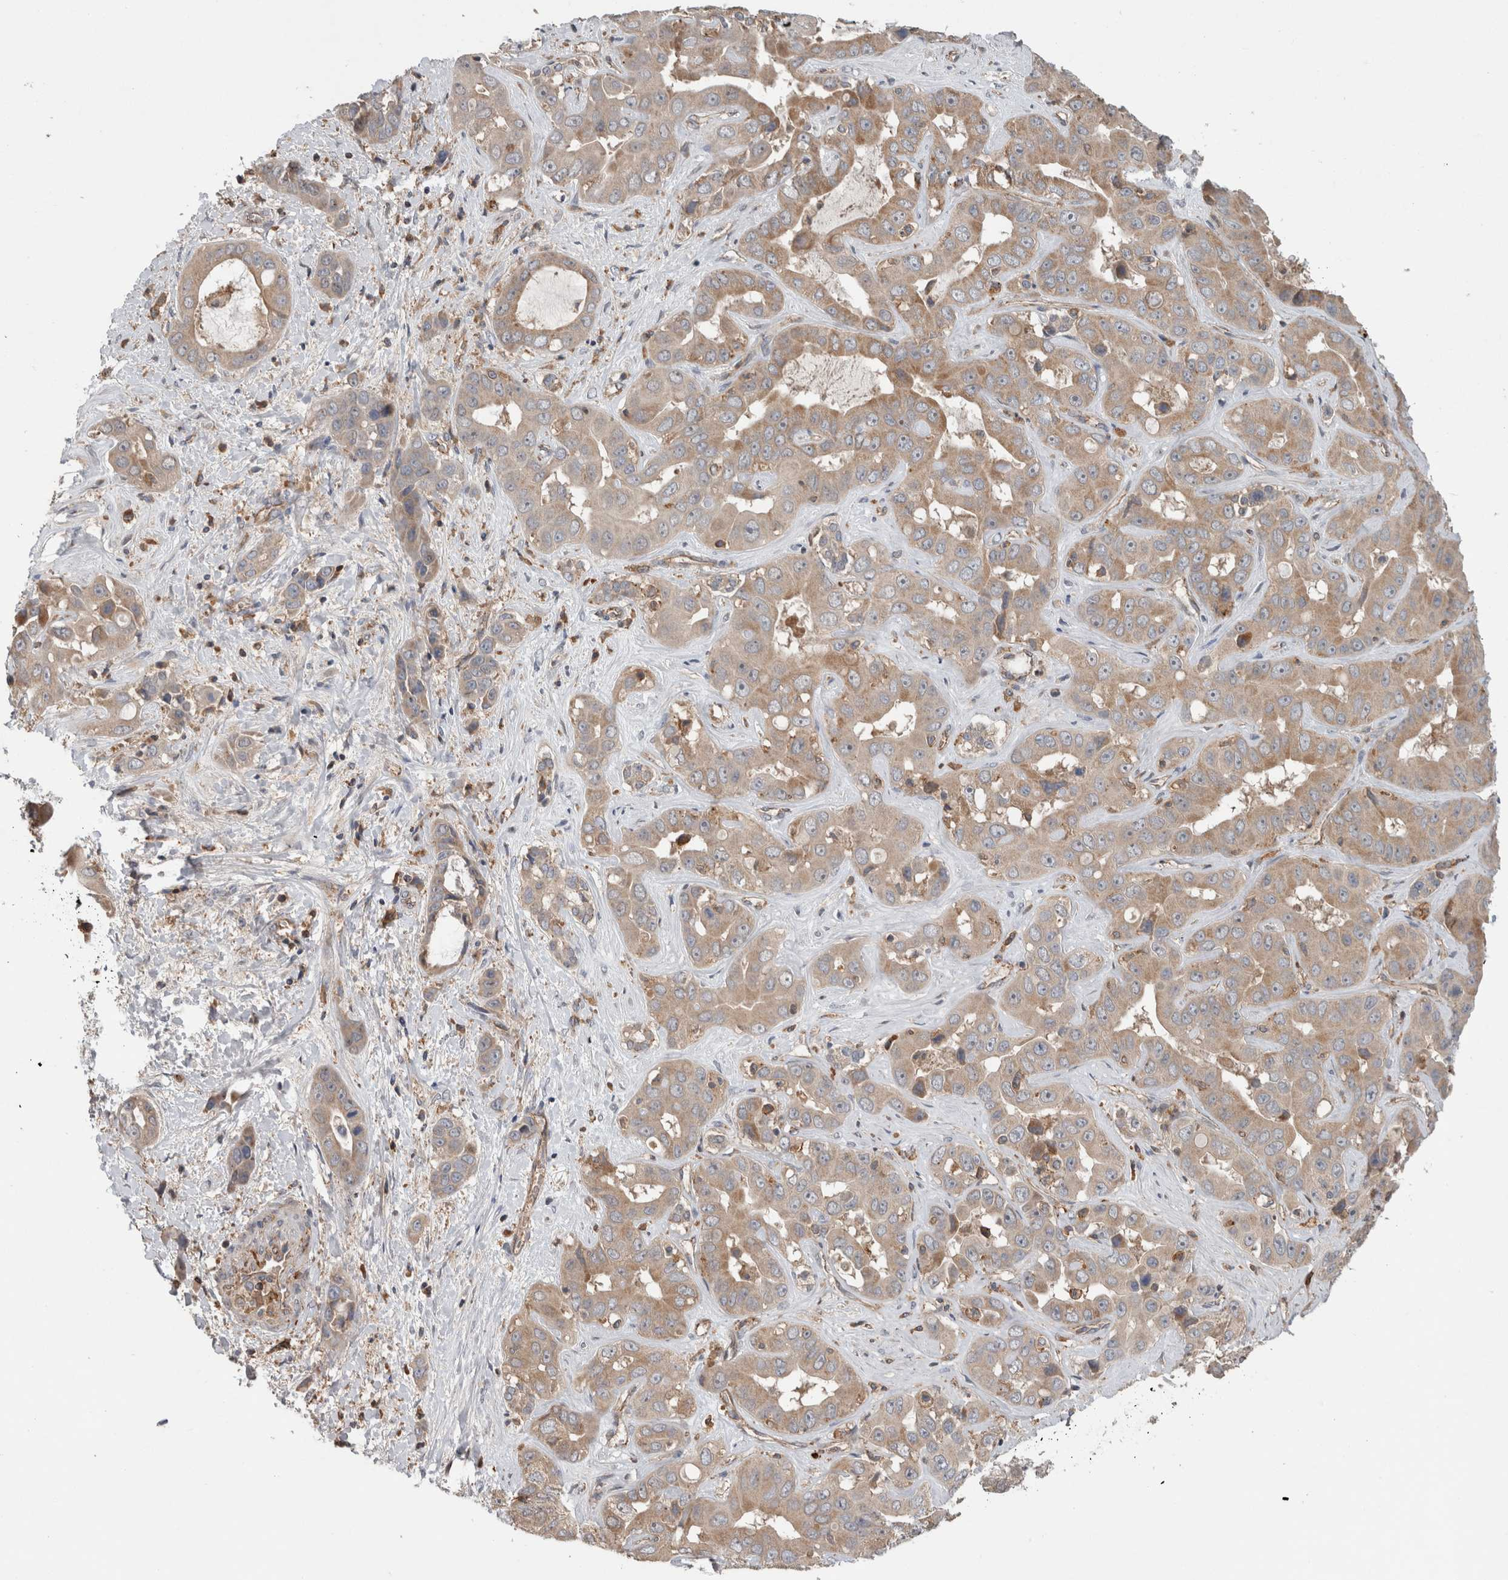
{"staining": {"intensity": "weak", "quantity": ">75%", "location": "cytoplasmic/membranous"}, "tissue": "liver cancer", "cell_type": "Tumor cells", "image_type": "cancer", "snomed": [{"axis": "morphology", "description": "Cholangiocarcinoma"}, {"axis": "topography", "description": "Liver"}], "caption": "Immunohistochemistry (IHC) image of neoplastic tissue: liver cholangiocarcinoma stained using immunohistochemistry (IHC) exhibits low levels of weak protein expression localized specifically in the cytoplasmic/membranous of tumor cells, appearing as a cytoplasmic/membranous brown color.", "gene": "TARBP1", "patient": {"sex": "female", "age": 52}}